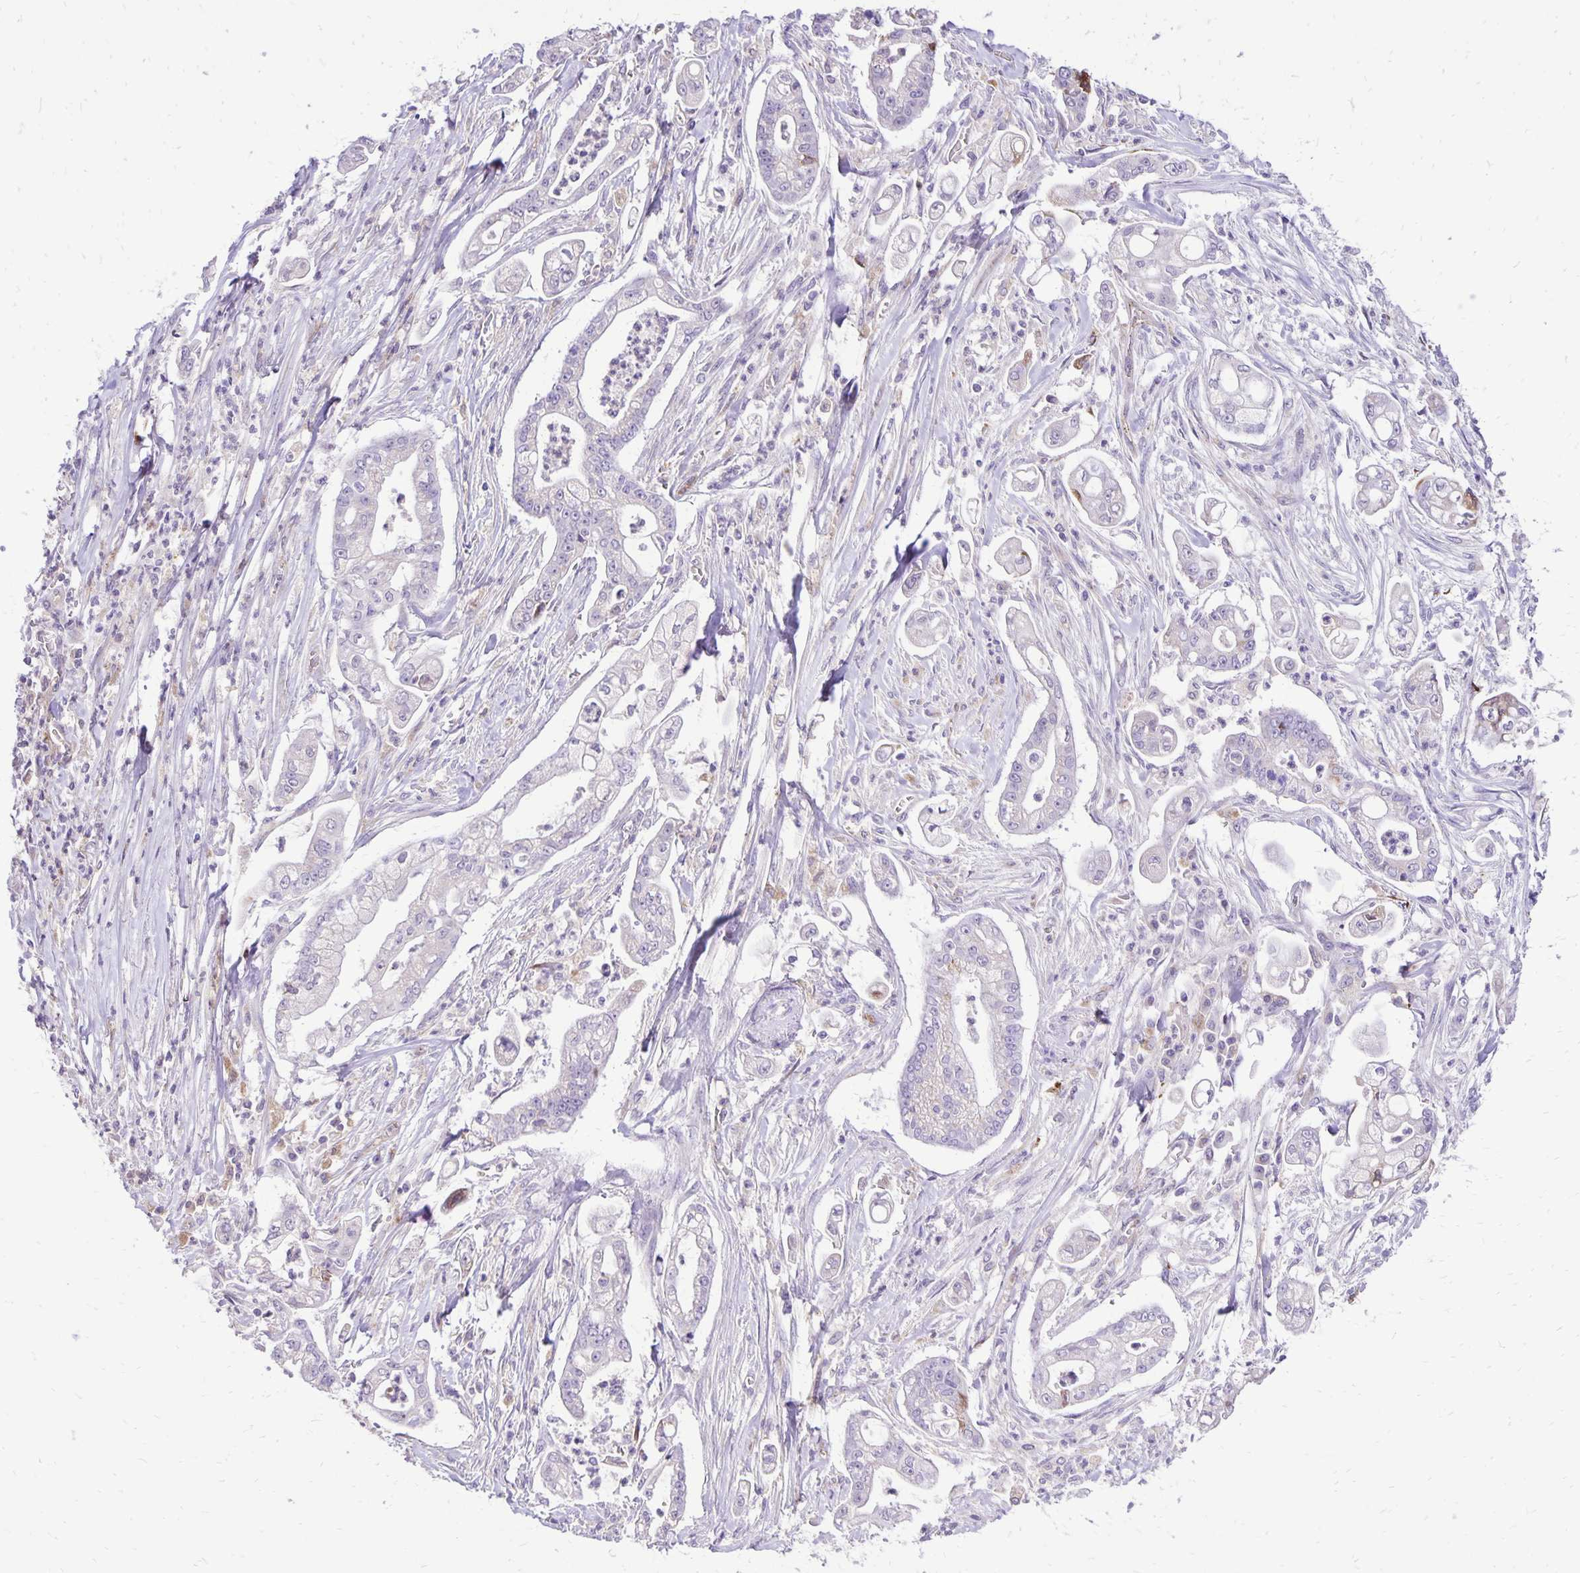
{"staining": {"intensity": "negative", "quantity": "none", "location": "none"}, "tissue": "pancreatic cancer", "cell_type": "Tumor cells", "image_type": "cancer", "snomed": [{"axis": "morphology", "description": "Adenocarcinoma, NOS"}, {"axis": "topography", "description": "Pancreas"}], "caption": "Immunohistochemistry micrograph of human pancreatic cancer stained for a protein (brown), which reveals no staining in tumor cells.", "gene": "EIF5A", "patient": {"sex": "female", "age": 69}}